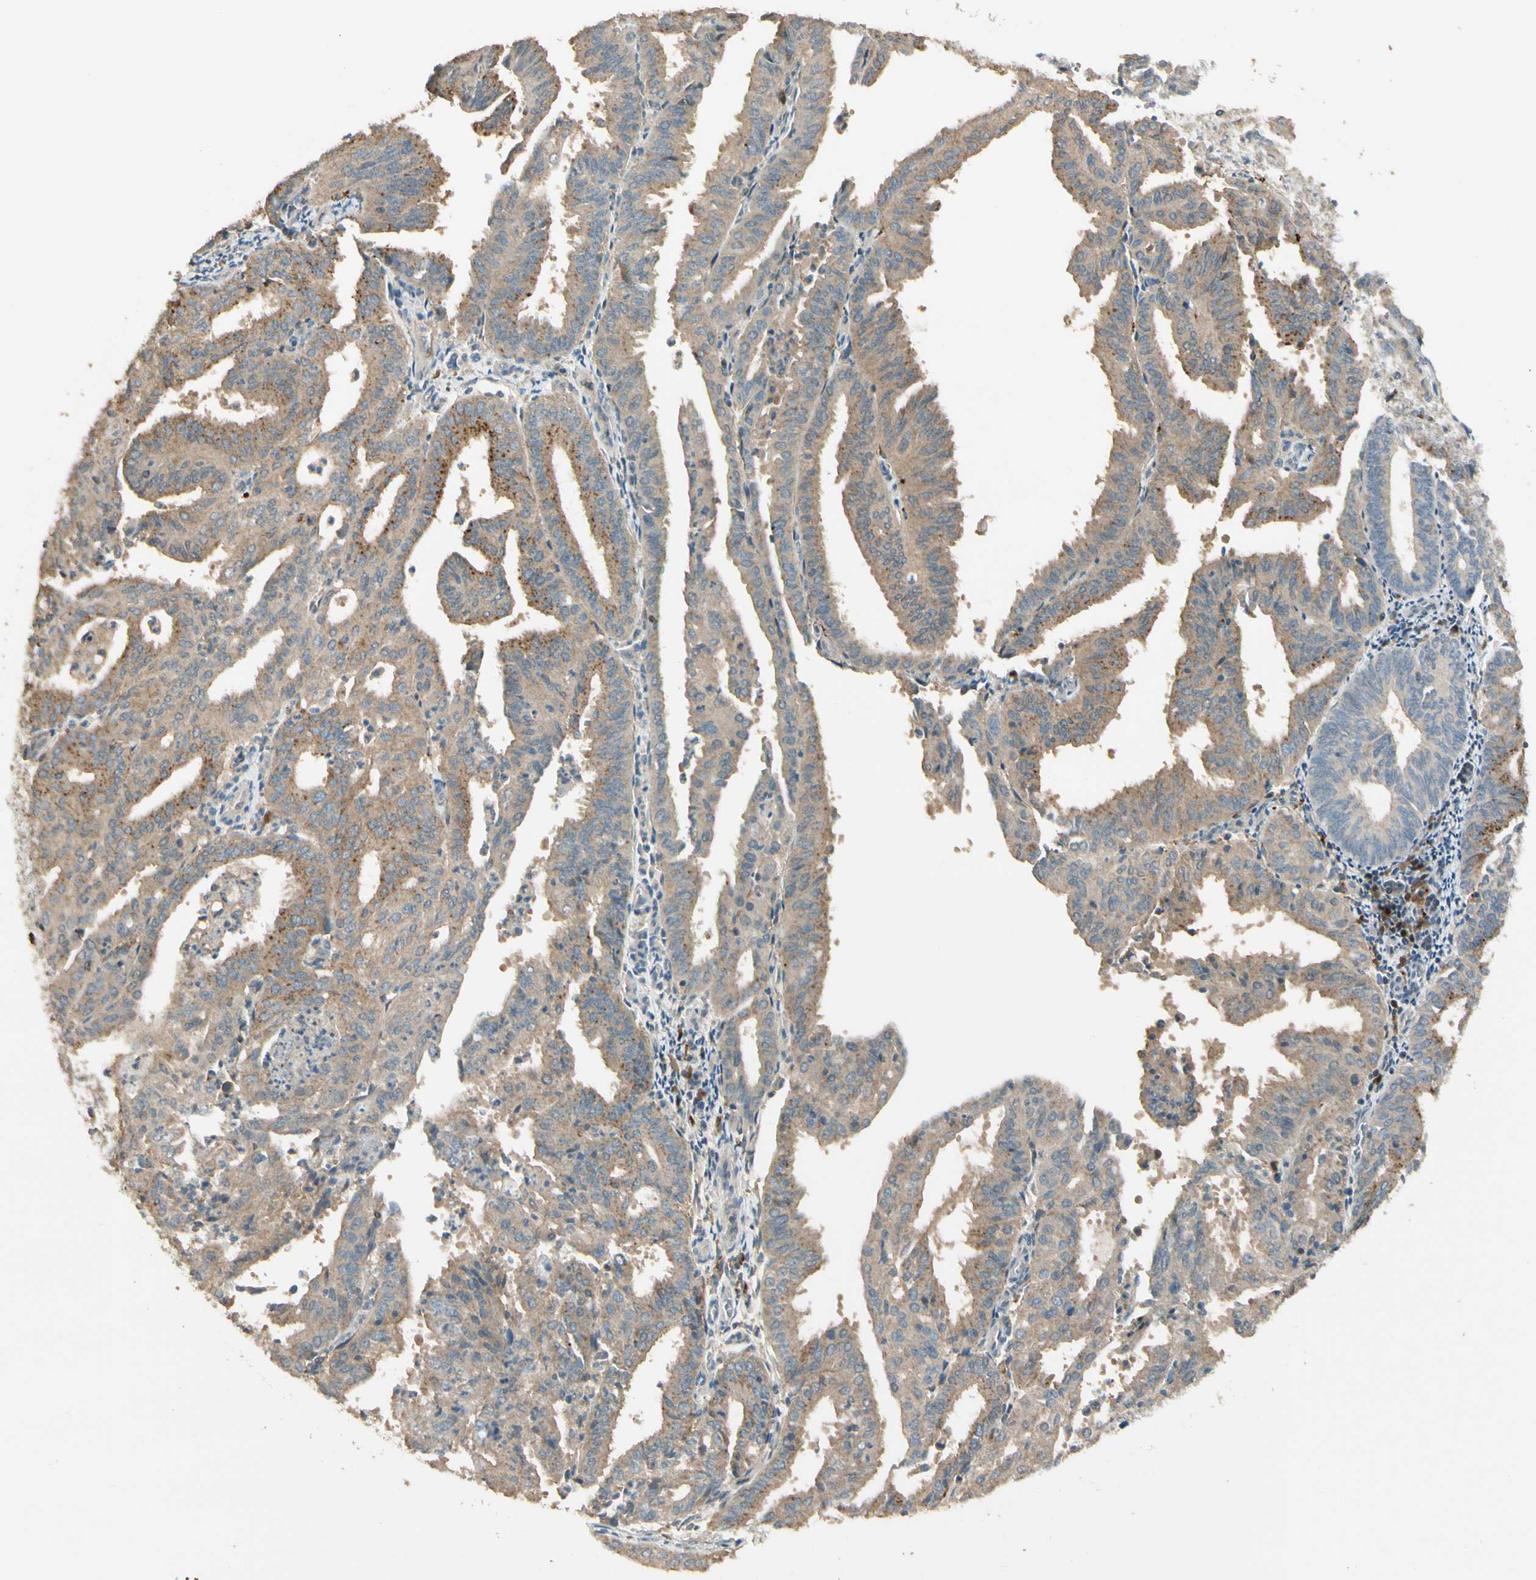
{"staining": {"intensity": "moderate", "quantity": ">75%", "location": "cytoplasmic/membranous"}, "tissue": "endometrial cancer", "cell_type": "Tumor cells", "image_type": "cancer", "snomed": [{"axis": "morphology", "description": "Adenocarcinoma, NOS"}, {"axis": "topography", "description": "Uterus"}], "caption": "Immunohistochemistry image of adenocarcinoma (endometrial) stained for a protein (brown), which displays medium levels of moderate cytoplasmic/membranous positivity in approximately >75% of tumor cells.", "gene": "PLXNA1", "patient": {"sex": "female", "age": 60}}